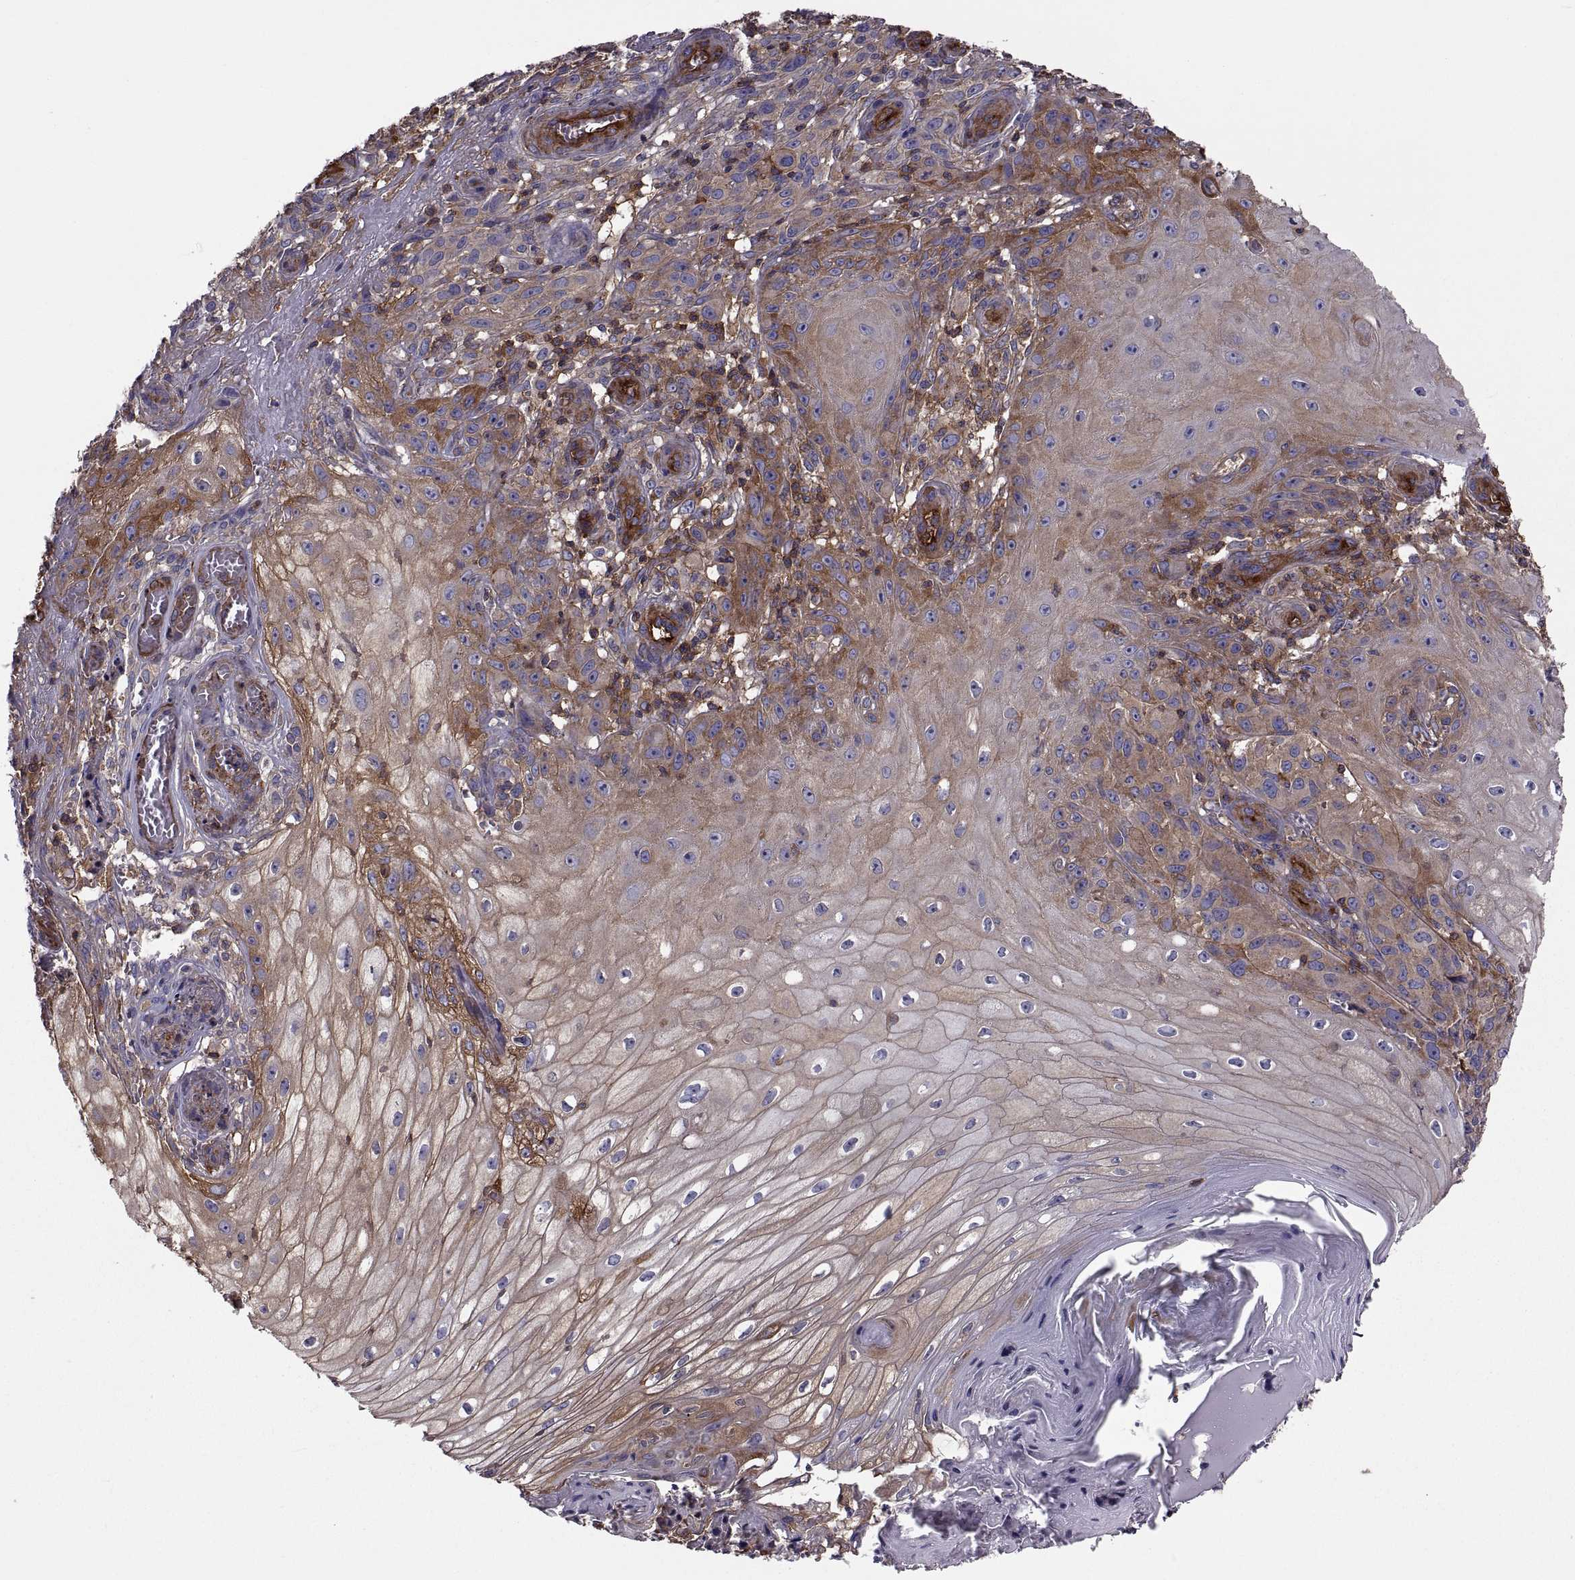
{"staining": {"intensity": "strong", "quantity": "25%-75%", "location": "cytoplasmic/membranous"}, "tissue": "melanoma", "cell_type": "Tumor cells", "image_type": "cancer", "snomed": [{"axis": "morphology", "description": "Malignant melanoma, NOS"}, {"axis": "topography", "description": "Skin"}], "caption": "A high-resolution micrograph shows immunohistochemistry (IHC) staining of melanoma, which reveals strong cytoplasmic/membranous positivity in approximately 25%-75% of tumor cells.", "gene": "MYH9", "patient": {"sex": "female", "age": 53}}